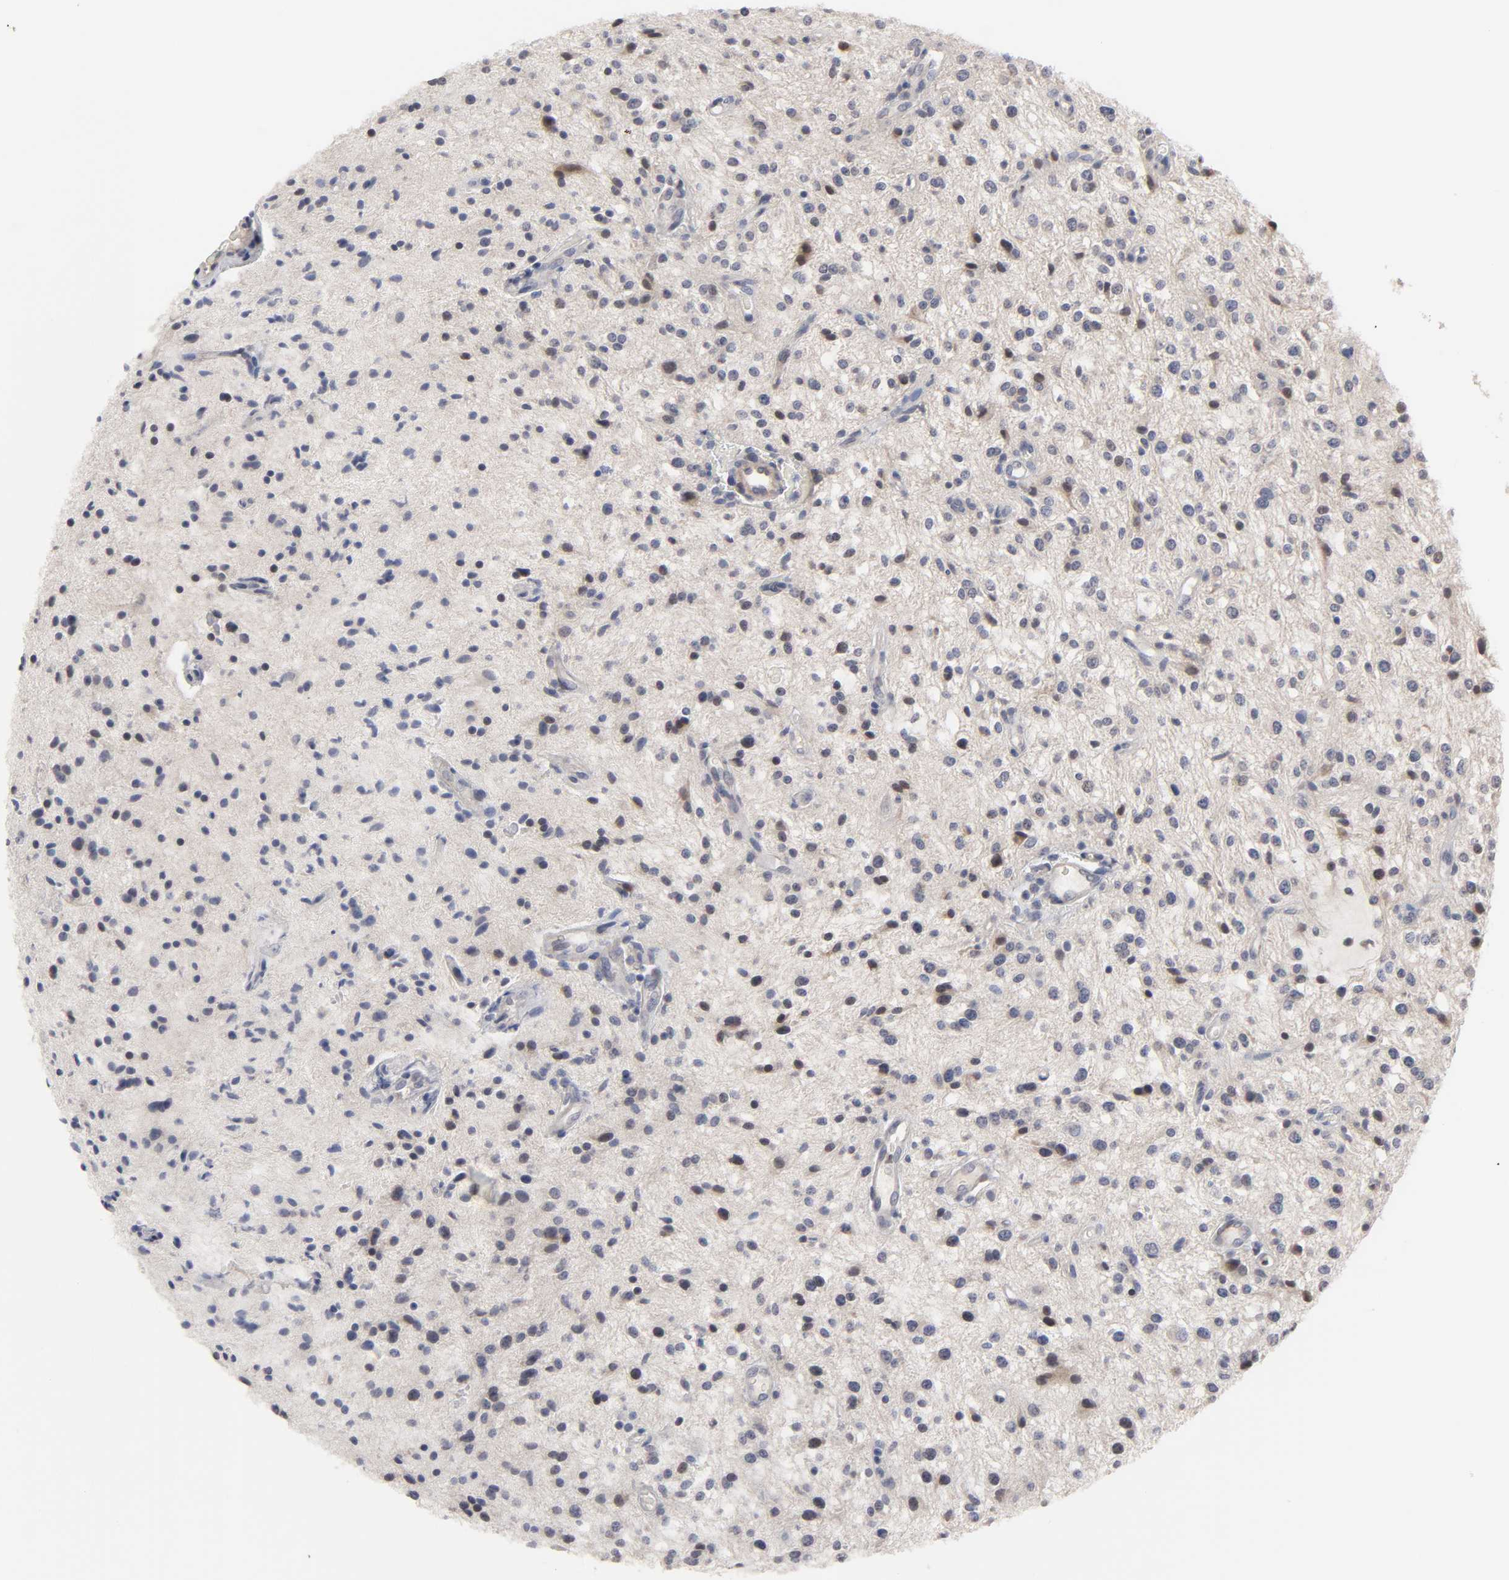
{"staining": {"intensity": "moderate", "quantity": "<25%", "location": "nuclear"}, "tissue": "glioma", "cell_type": "Tumor cells", "image_type": "cancer", "snomed": [{"axis": "morphology", "description": "Glioma, malignant, NOS"}, {"axis": "topography", "description": "Cerebellum"}], "caption": "Protein expression by immunohistochemistry demonstrates moderate nuclear expression in approximately <25% of tumor cells in glioma.", "gene": "HNF4A", "patient": {"sex": "female", "age": 10}}